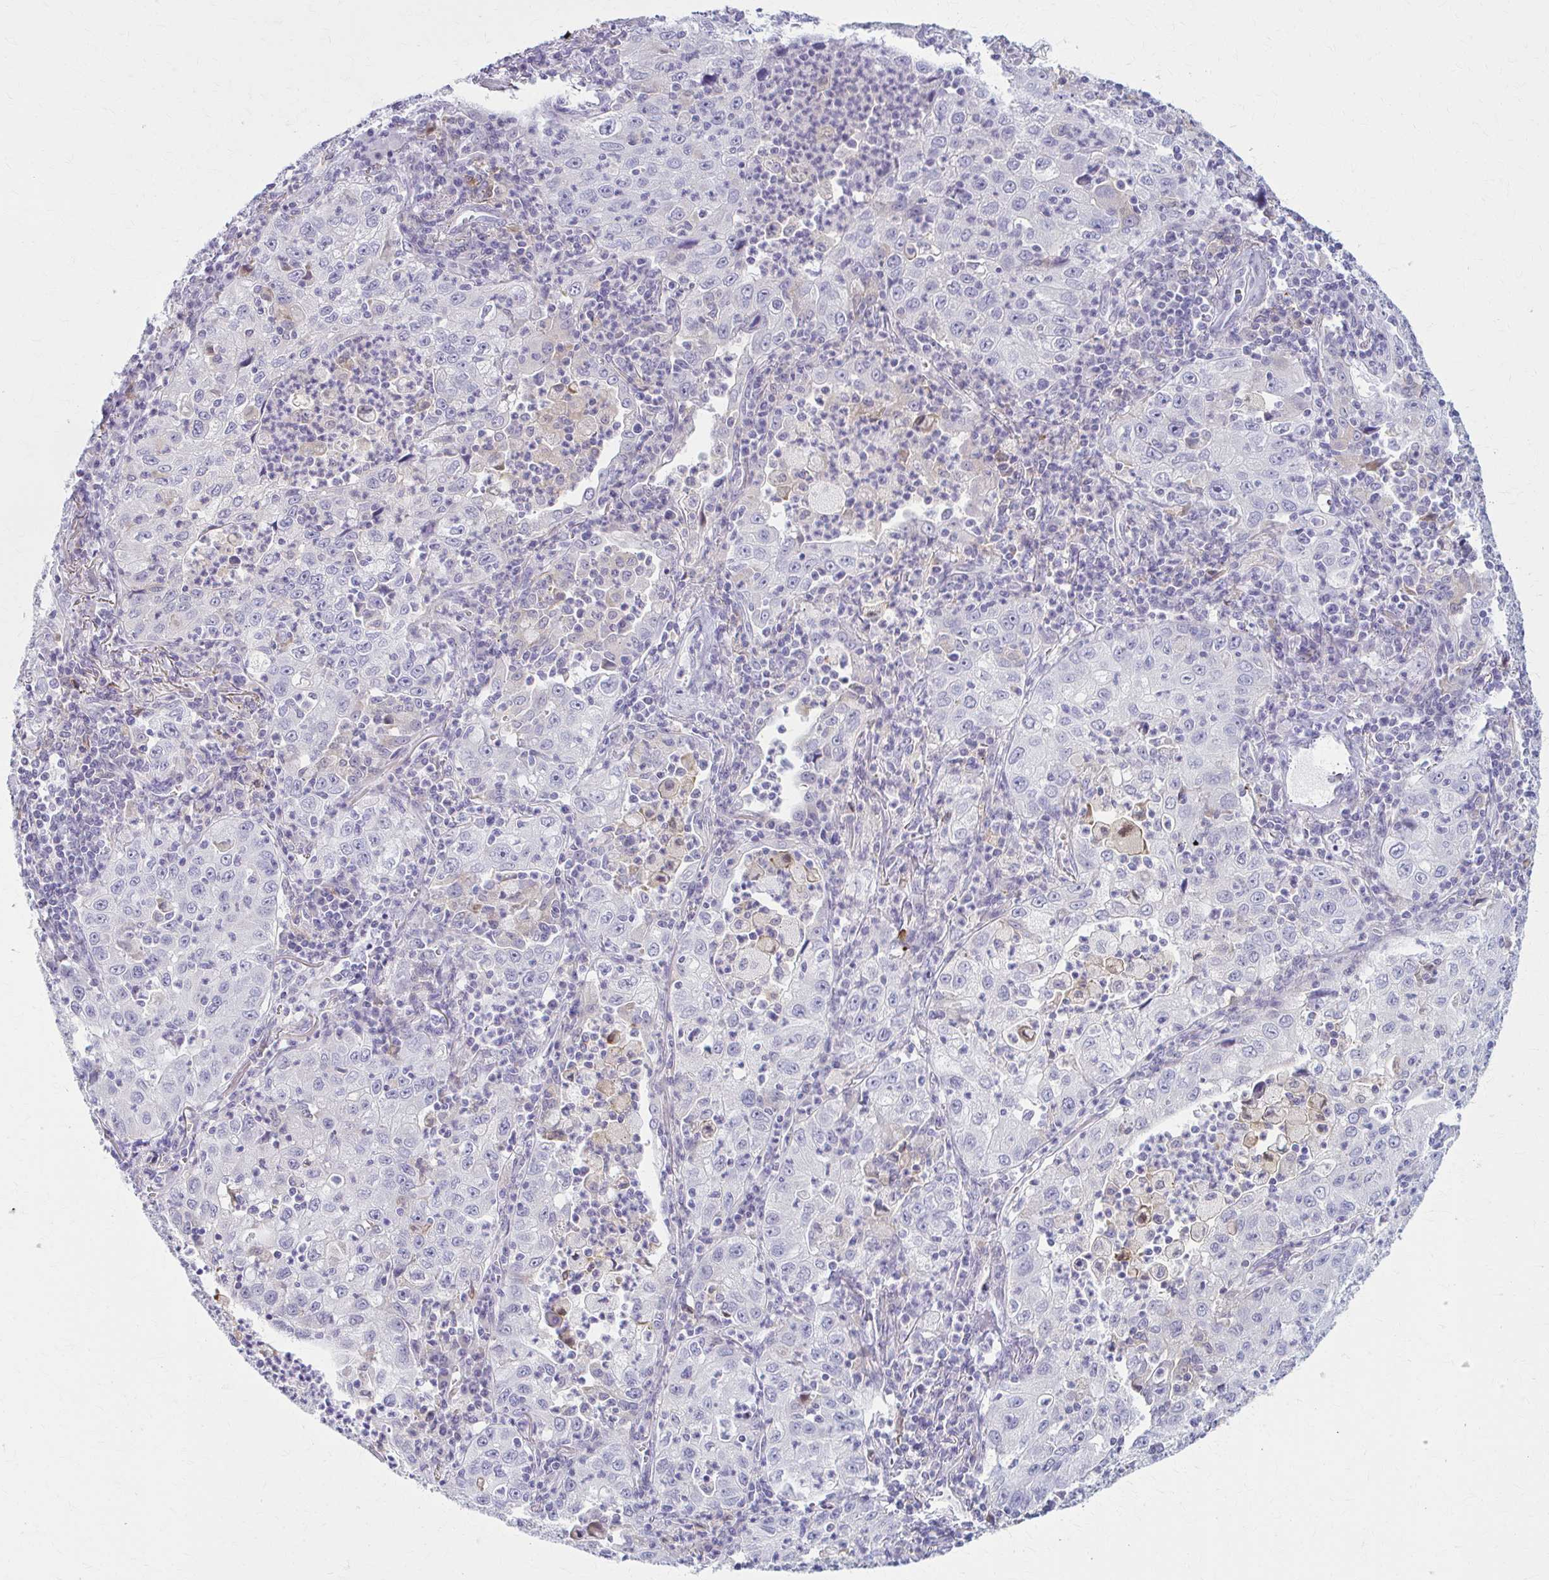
{"staining": {"intensity": "negative", "quantity": "none", "location": "none"}, "tissue": "lung cancer", "cell_type": "Tumor cells", "image_type": "cancer", "snomed": [{"axis": "morphology", "description": "Squamous cell carcinoma, NOS"}, {"axis": "topography", "description": "Lung"}], "caption": "Immunohistochemistry (IHC) histopathology image of neoplastic tissue: squamous cell carcinoma (lung) stained with DAB (3,3'-diaminobenzidine) displays no significant protein positivity in tumor cells. (DAB (3,3'-diaminobenzidine) immunohistochemistry (IHC) visualized using brightfield microscopy, high magnification).", "gene": "LDLRAP1", "patient": {"sex": "male", "age": 71}}